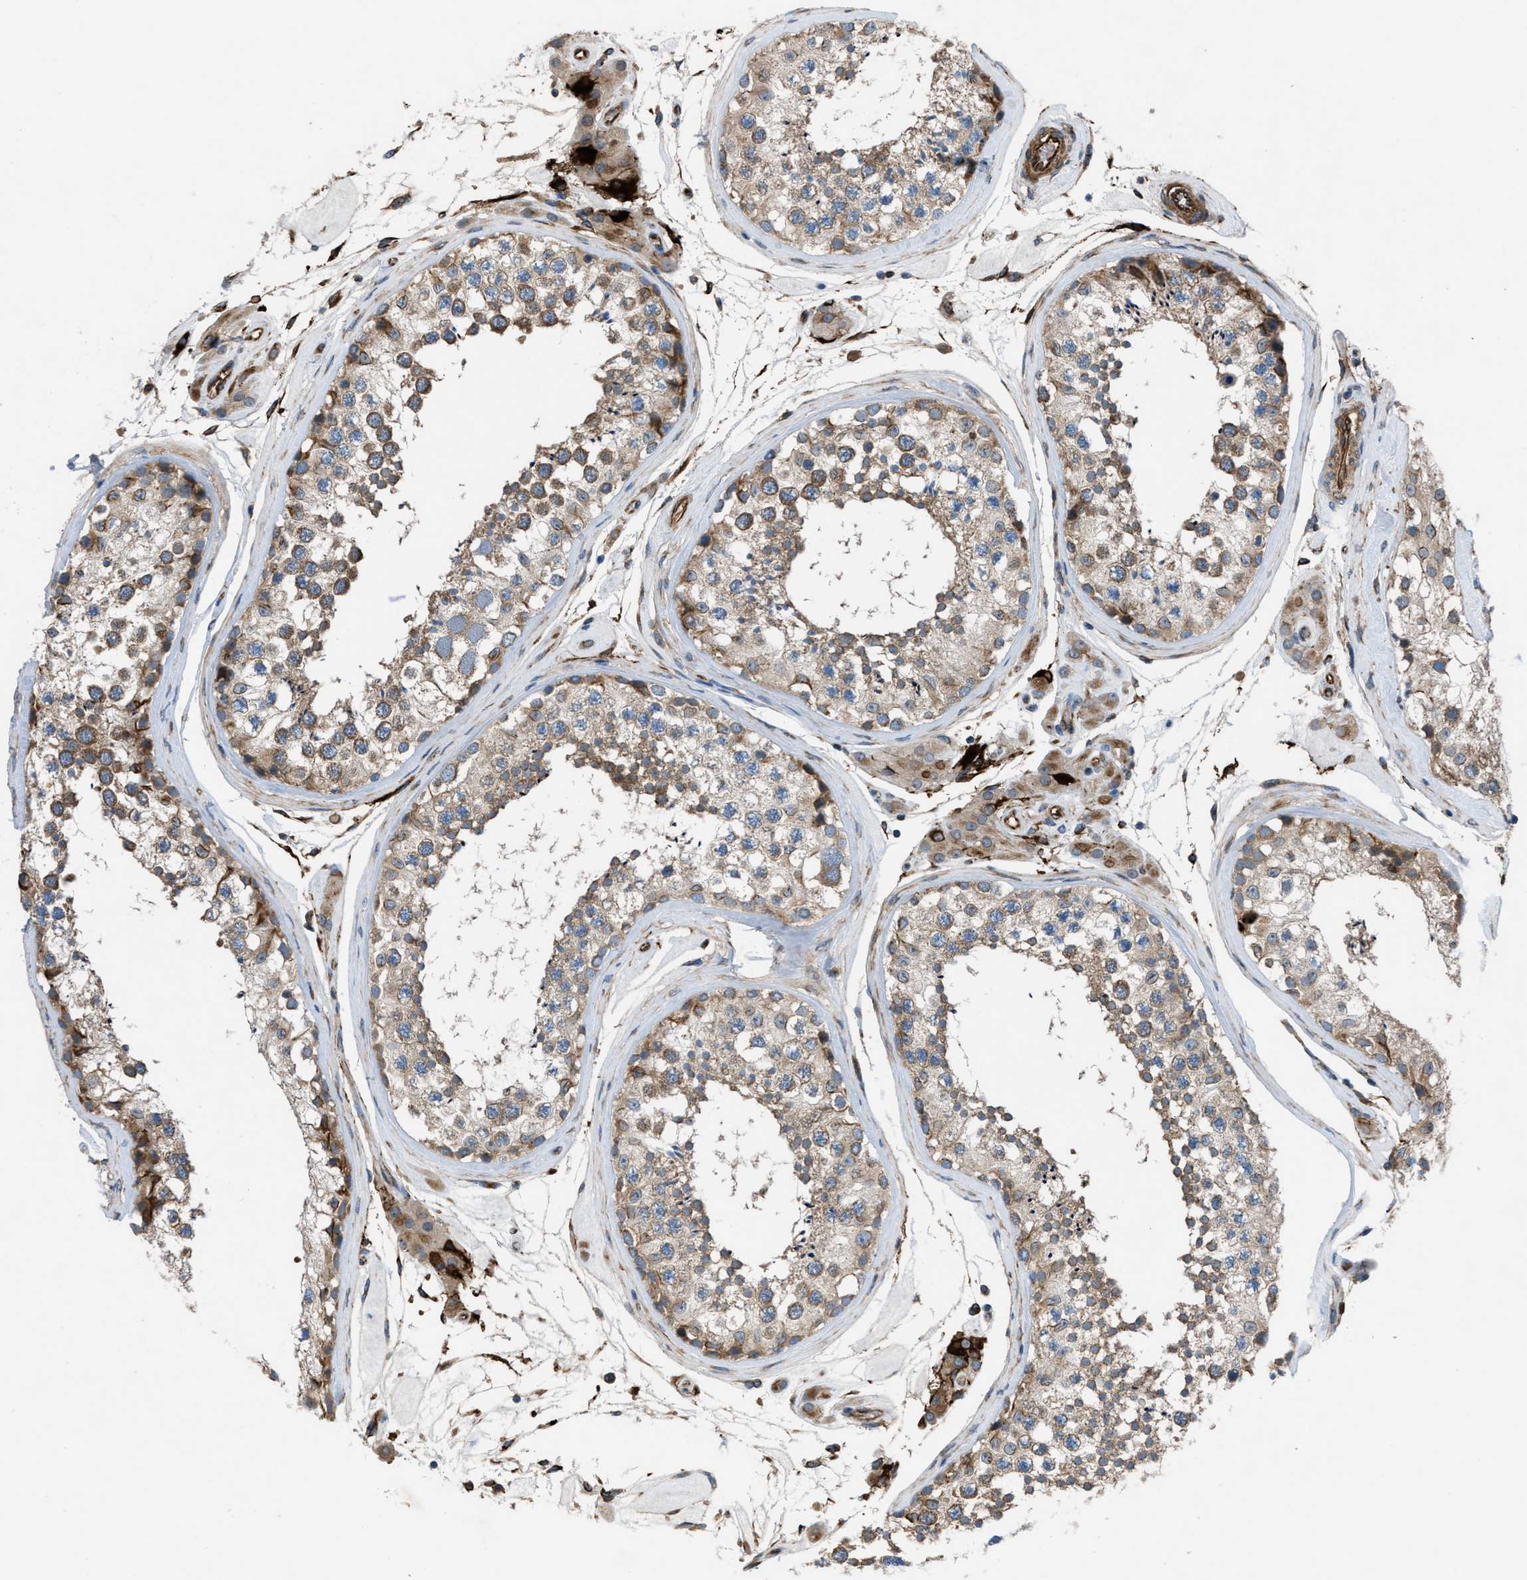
{"staining": {"intensity": "moderate", "quantity": ">75%", "location": "cytoplasmic/membranous"}, "tissue": "testis", "cell_type": "Cells in seminiferous ducts", "image_type": "normal", "snomed": [{"axis": "morphology", "description": "Normal tissue, NOS"}, {"axis": "topography", "description": "Testis"}], "caption": "Cells in seminiferous ducts display moderate cytoplasmic/membranous staining in approximately >75% of cells in unremarkable testis. Ihc stains the protein of interest in brown and the nuclei are stained blue.", "gene": "SLC6A9", "patient": {"sex": "male", "age": 46}}